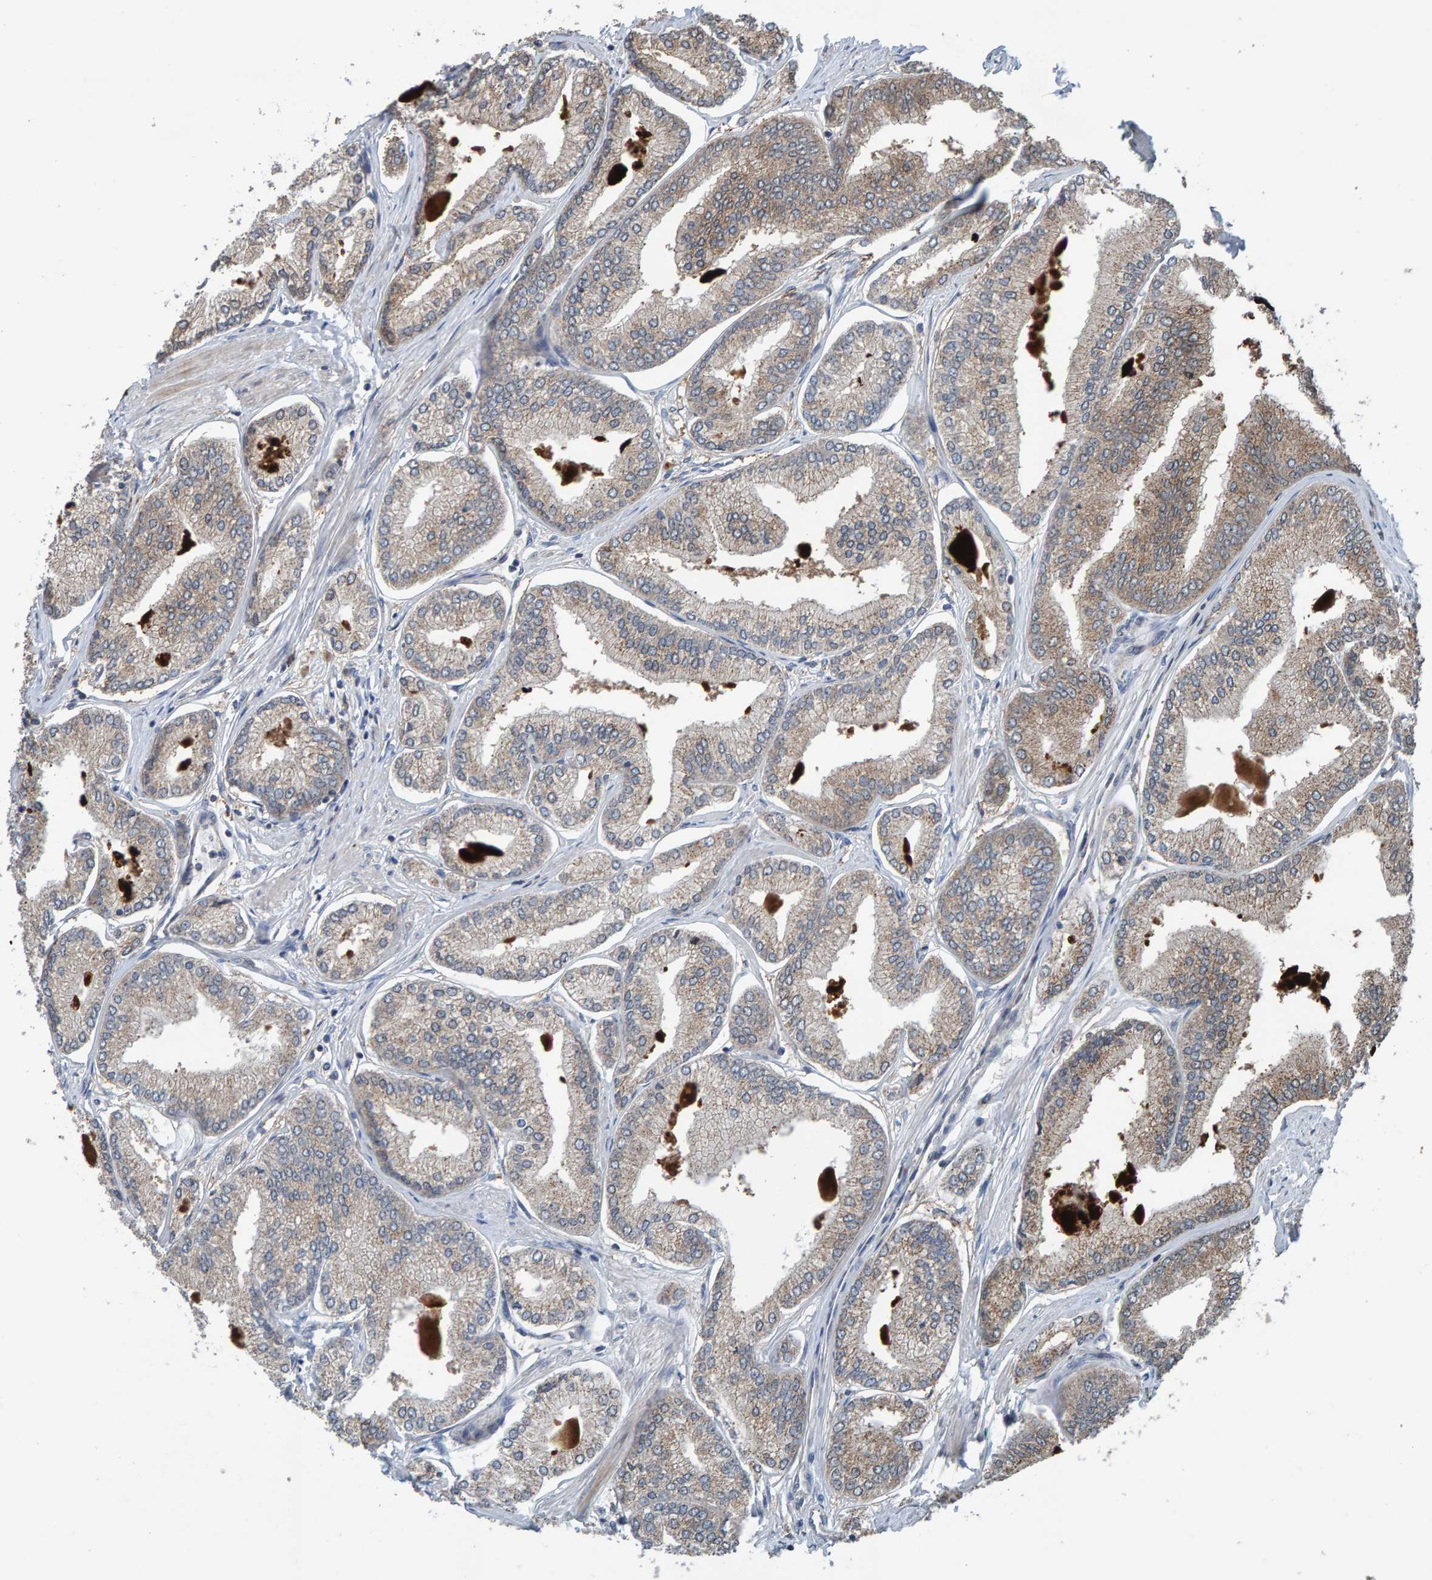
{"staining": {"intensity": "weak", "quantity": "<25%", "location": "cytoplasmic/membranous"}, "tissue": "prostate cancer", "cell_type": "Tumor cells", "image_type": "cancer", "snomed": [{"axis": "morphology", "description": "Adenocarcinoma, Low grade"}, {"axis": "topography", "description": "Prostate"}], "caption": "Tumor cells are negative for protein expression in human prostate cancer.", "gene": "CCDC25", "patient": {"sex": "male", "age": 52}}